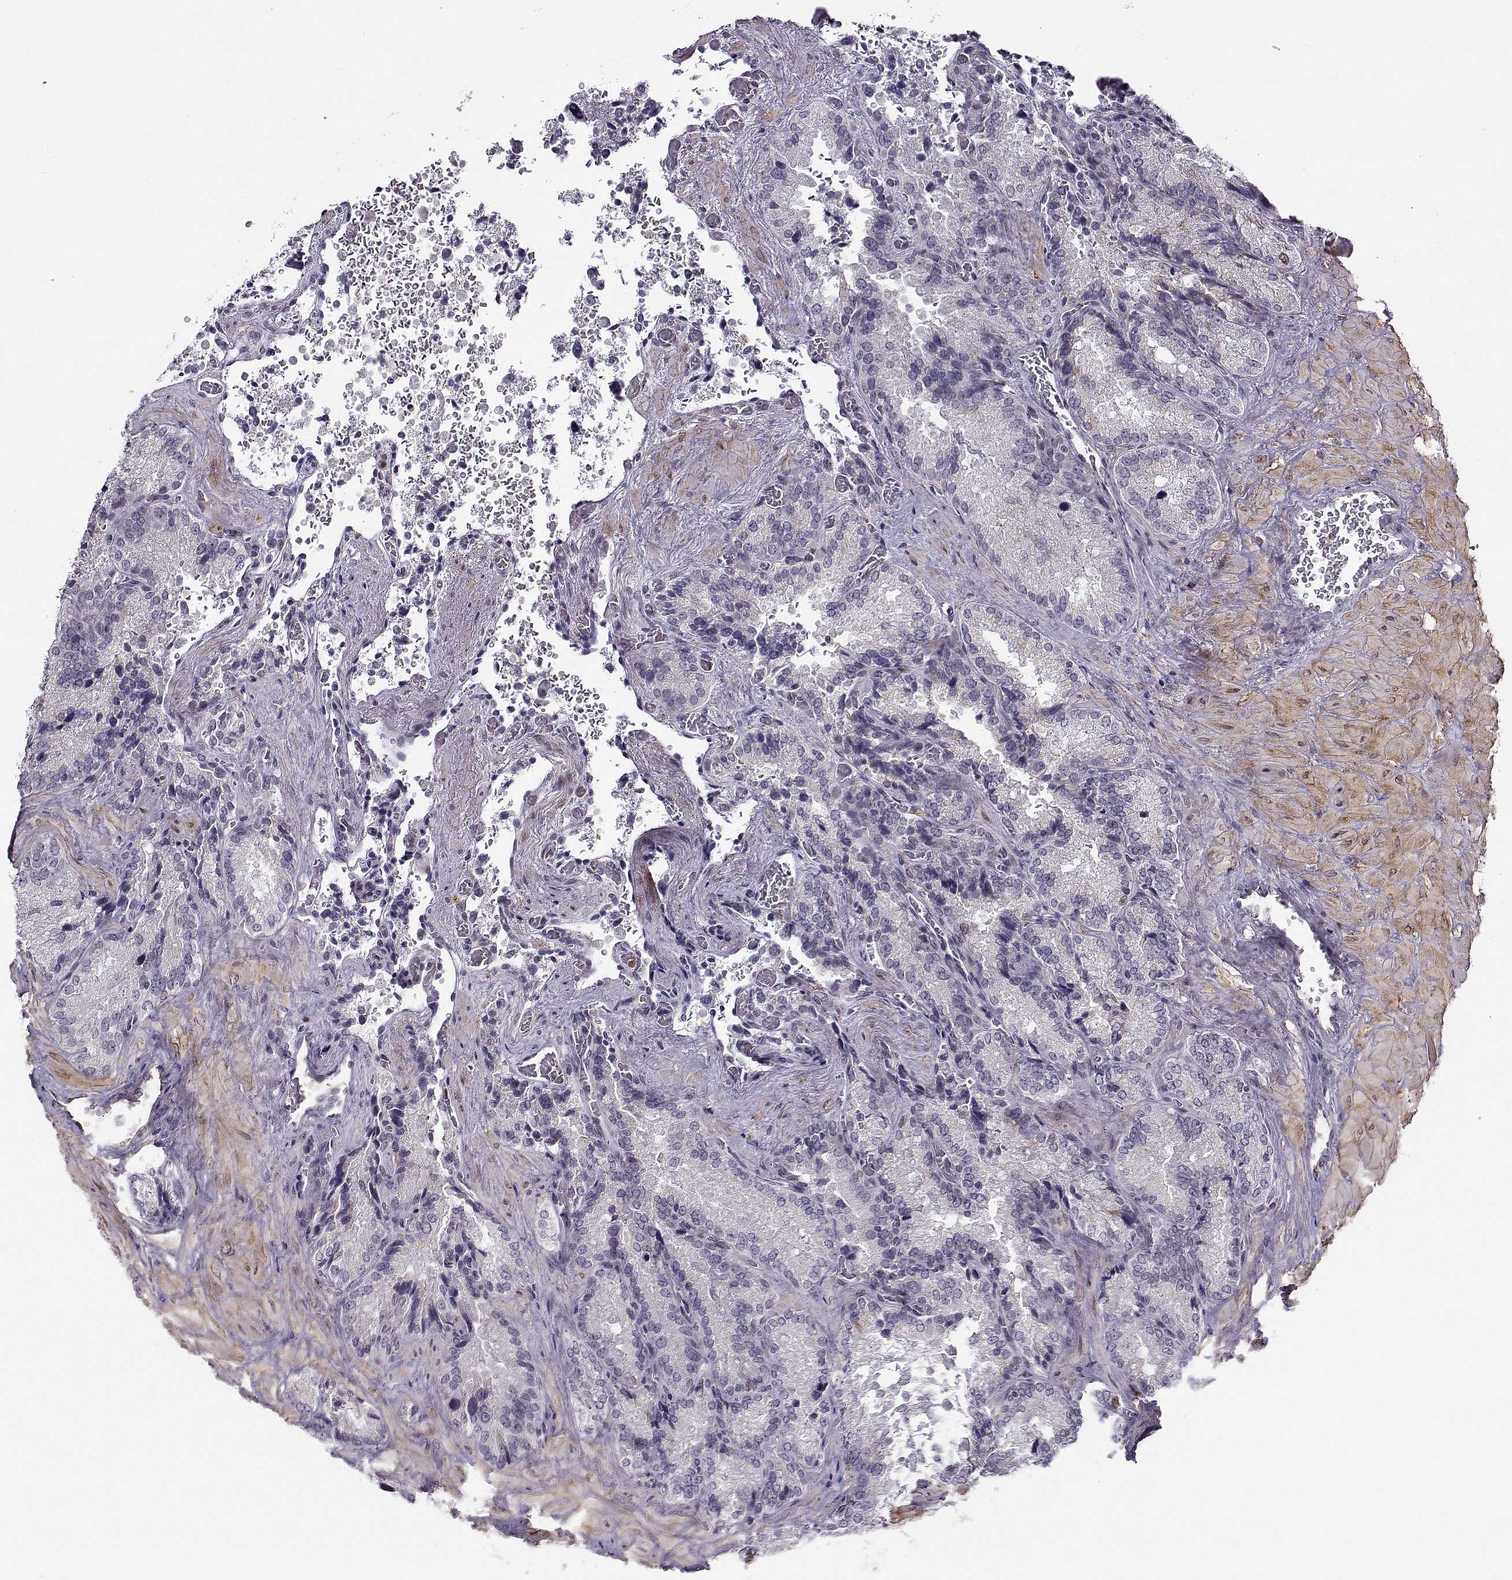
{"staining": {"intensity": "negative", "quantity": "none", "location": "none"}, "tissue": "seminal vesicle", "cell_type": "Glandular cells", "image_type": "normal", "snomed": [{"axis": "morphology", "description": "Normal tissue, NOS"}, {"axis": "topography", "description": "Seminal veicle"}], "caption": "High power microscopy image of an immunohistochemistry (IHC) micrograph of unremarkable seminal vesicle, revealing no significant staining in glandular cells.", "gene": "BACH1", "patient": {"sex": "male", "age": 37}}